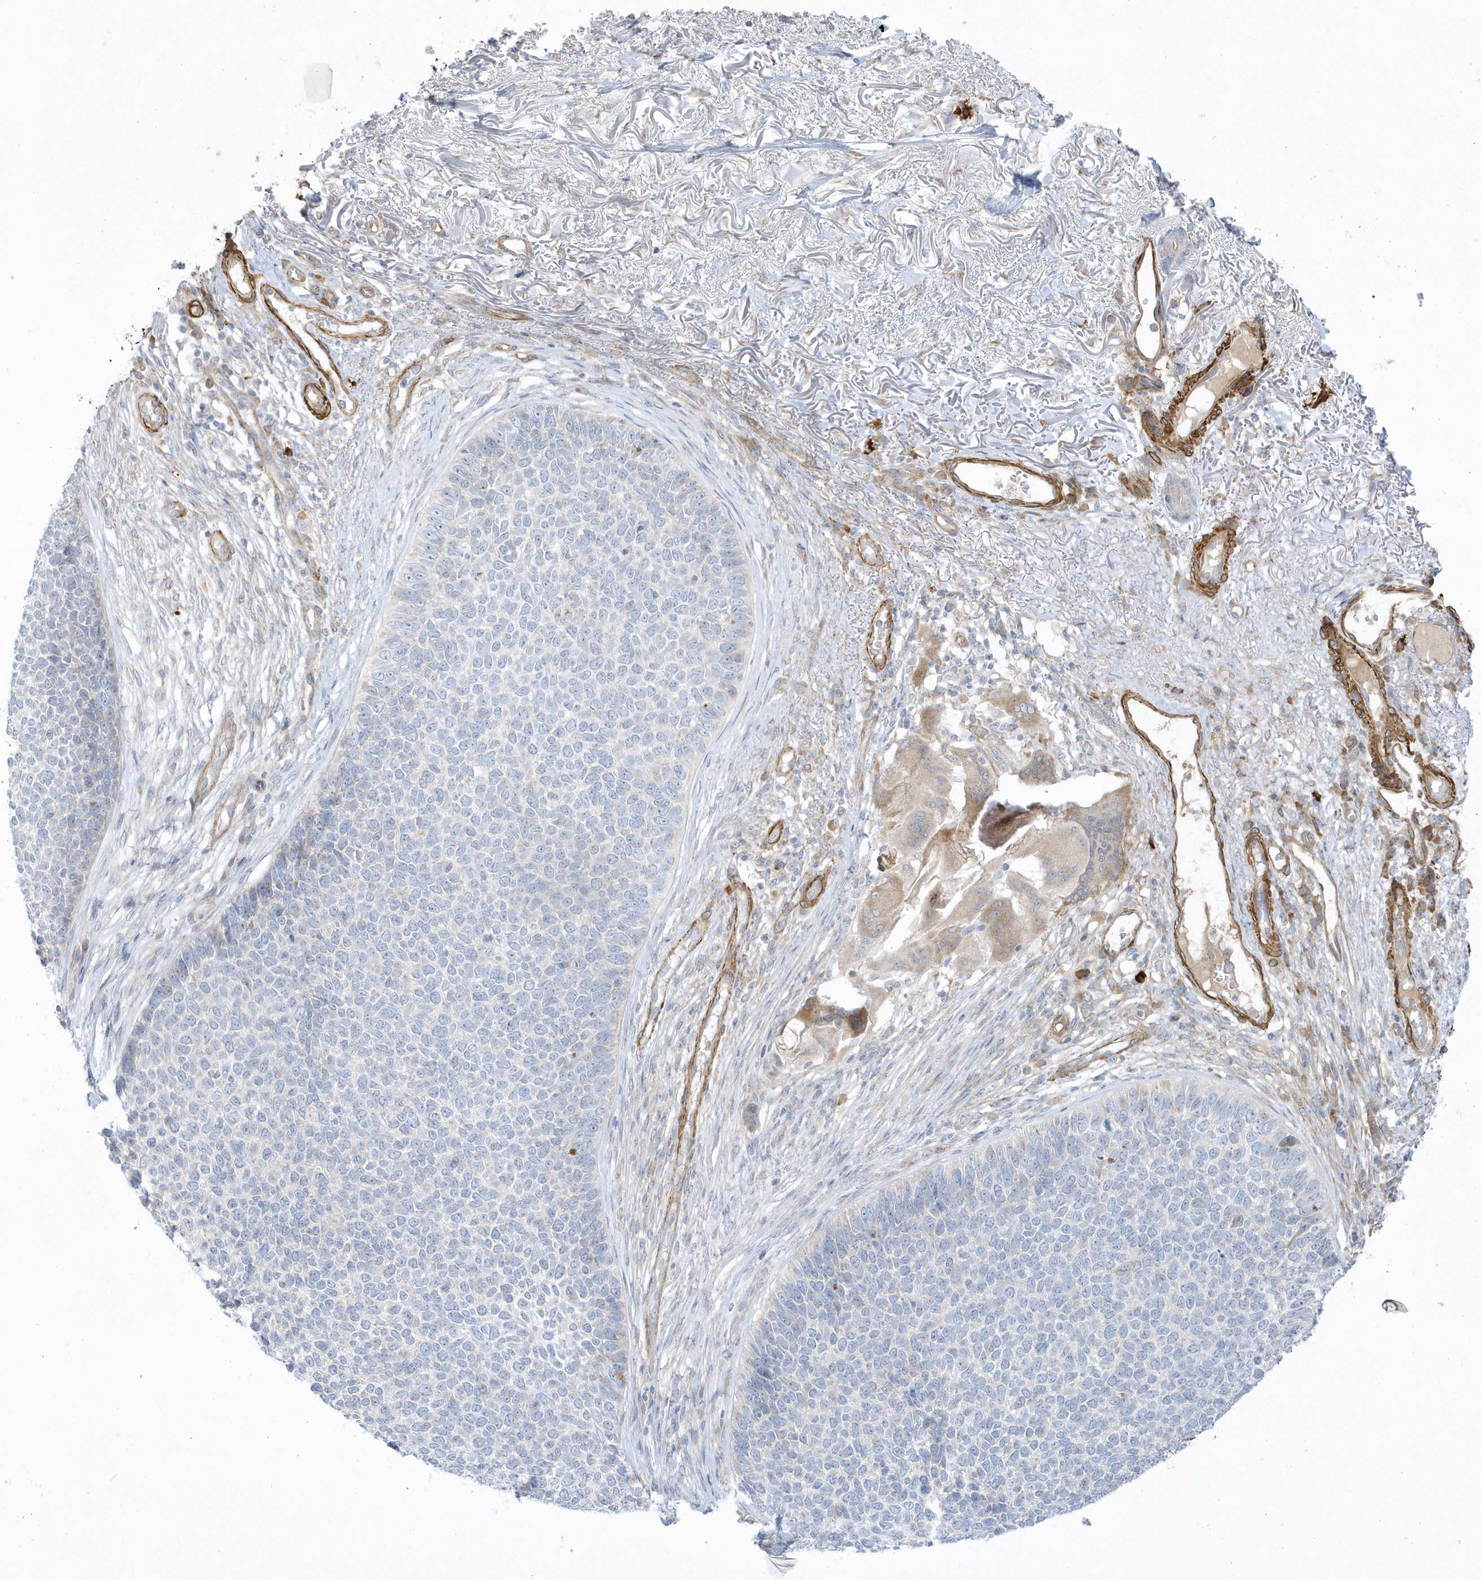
{"staining": {"intensity": "negative", "quantity": "none", "location": "none"}, "tissue": "skin cancer", "cell_type": "Tumor cells", "image_type": "cancer", "snomed": [{"axis": "morphology", "description": "Basal cell carcinoma"}, {"axis": "topography", "description": "Skin"}], "caption": "A histopathology image of basal cell carcinoma (skin) stained for a protein shows no brown staining in tumor cells.", "gene": "THADA", "patient": {"sex": "female", "age": 84}}